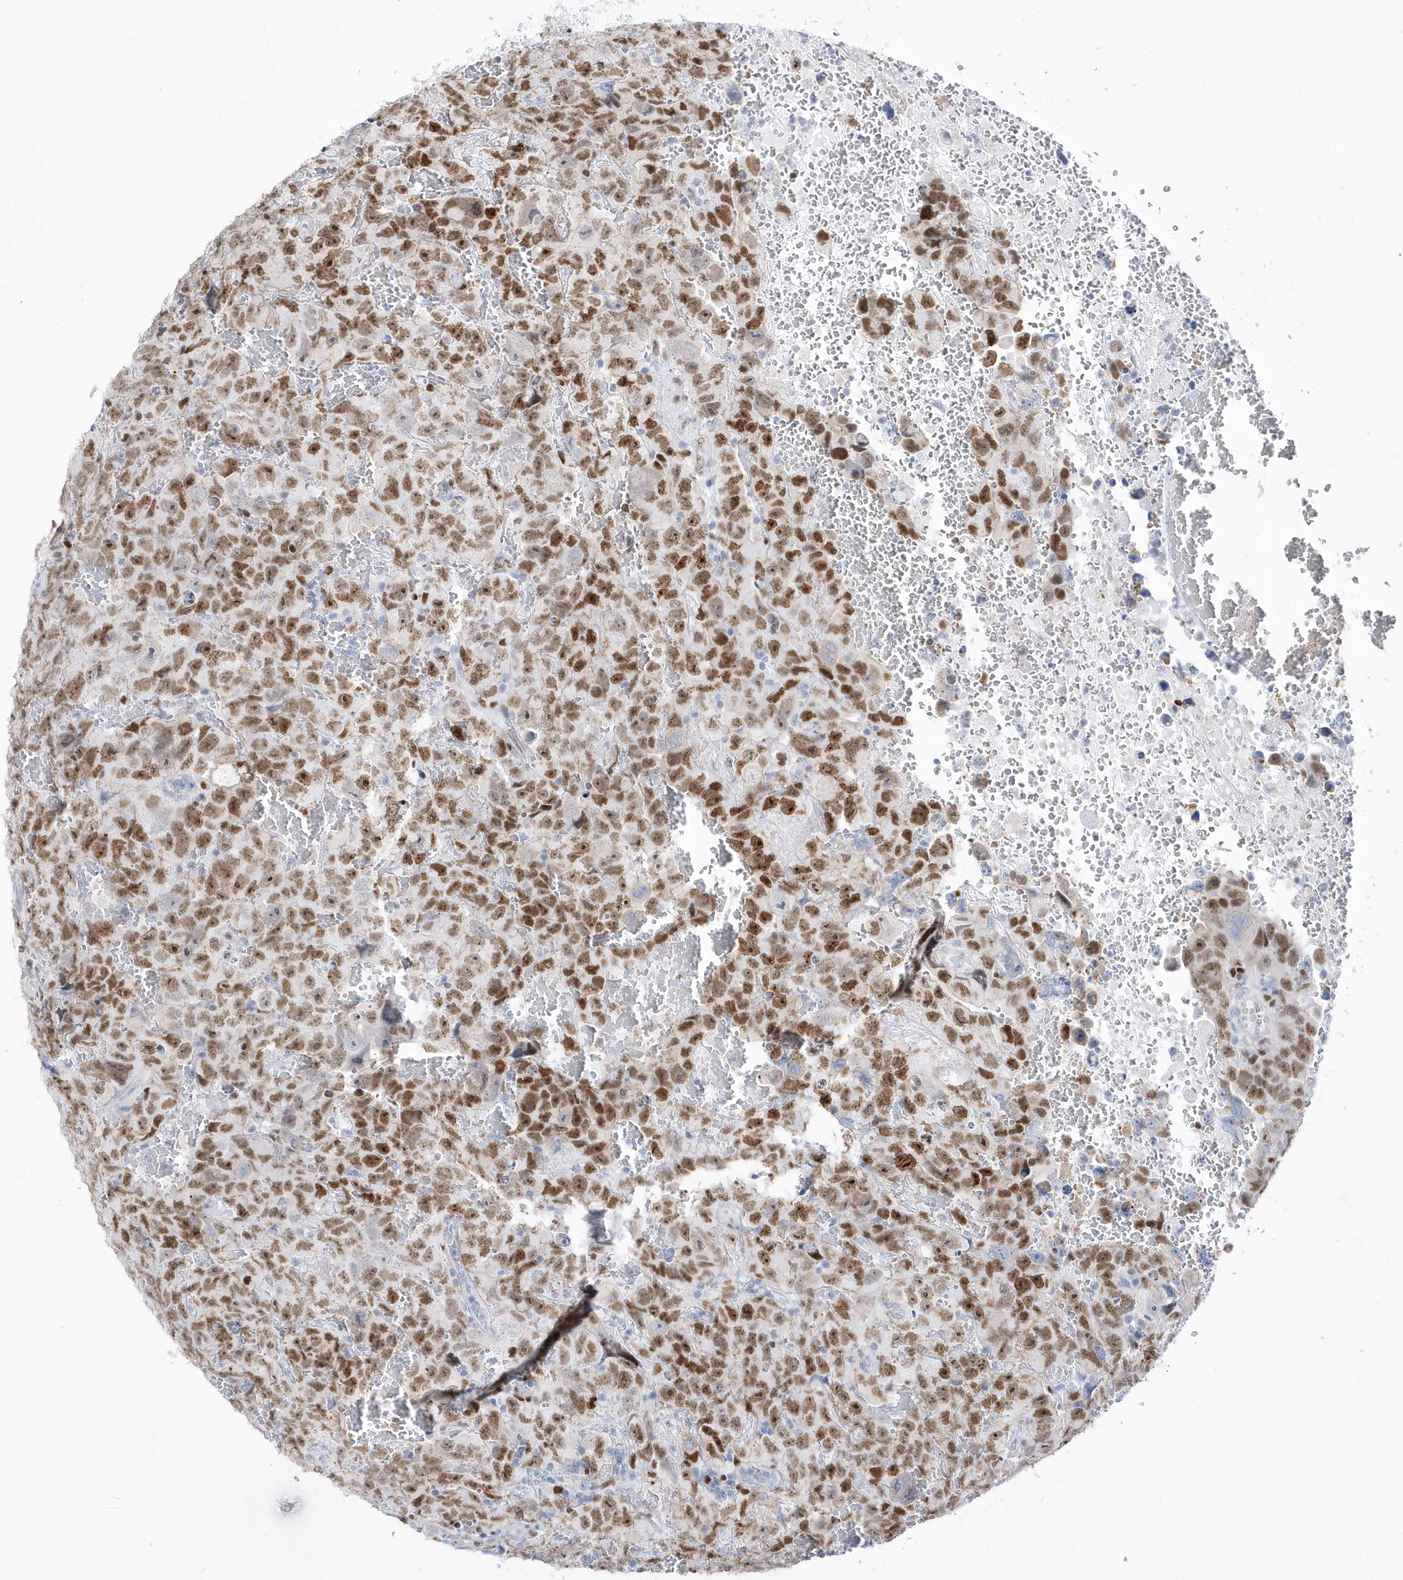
{"staining": {"intensity": "moderate", "quantity": ">75%", "location": "nuclear"}, "tissue": "testis cancer", "cell_type": "Tumor cells", "image_type": "cancer", "snomed": [{"axis": "morphology", "description": "Carcinoma, Embryonal, NOS"}, {"axis": "topography", "description": "Testis"}], "caption": "This photomicrograph shows immunohistochemistry (IHC) staining of human testis cancer, with medium moderate nuclear positivity in approximately >75% of tumor cells.", "gene": "TMCO6", "patient": {"sex": "male", "age": 45}}